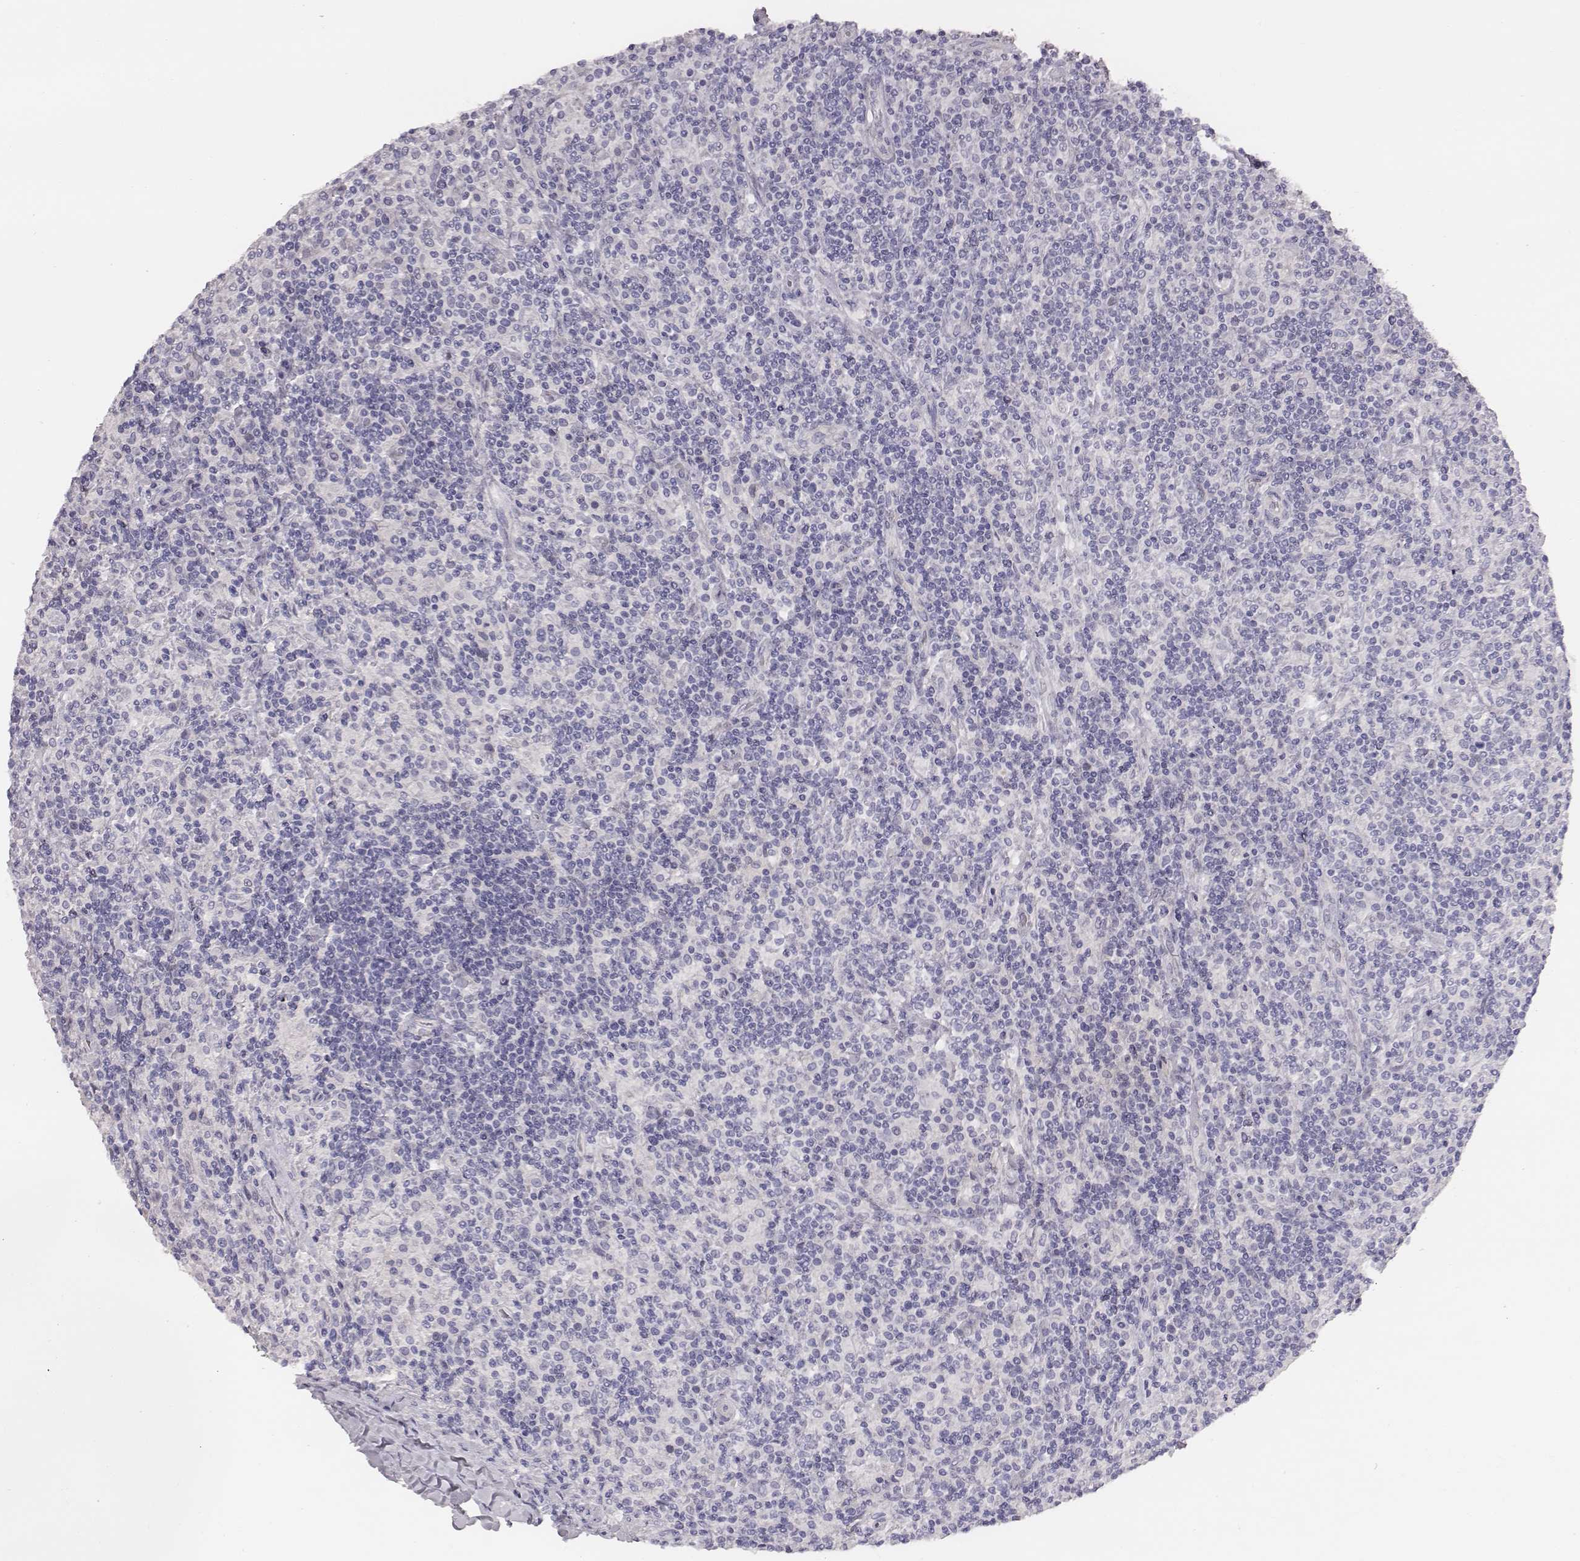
{"staining": {"intensity": "negative", "quantity": "none", "location": "none"}, "tissue": "lymphoma", "cell_type": "Tumor cells", "image_type": "cancer", "snomed": [{"axis": "morphology", "description": "Hodgkin's disease, NOS"}, {"axis": "topography", "description": "Lymph node"}], "caption": "Micrograph shows no protein expression in tumor cells of lymphoma tissue.", "gene": "CACNG4", "patient": {"sex": "male", "age": 70}}